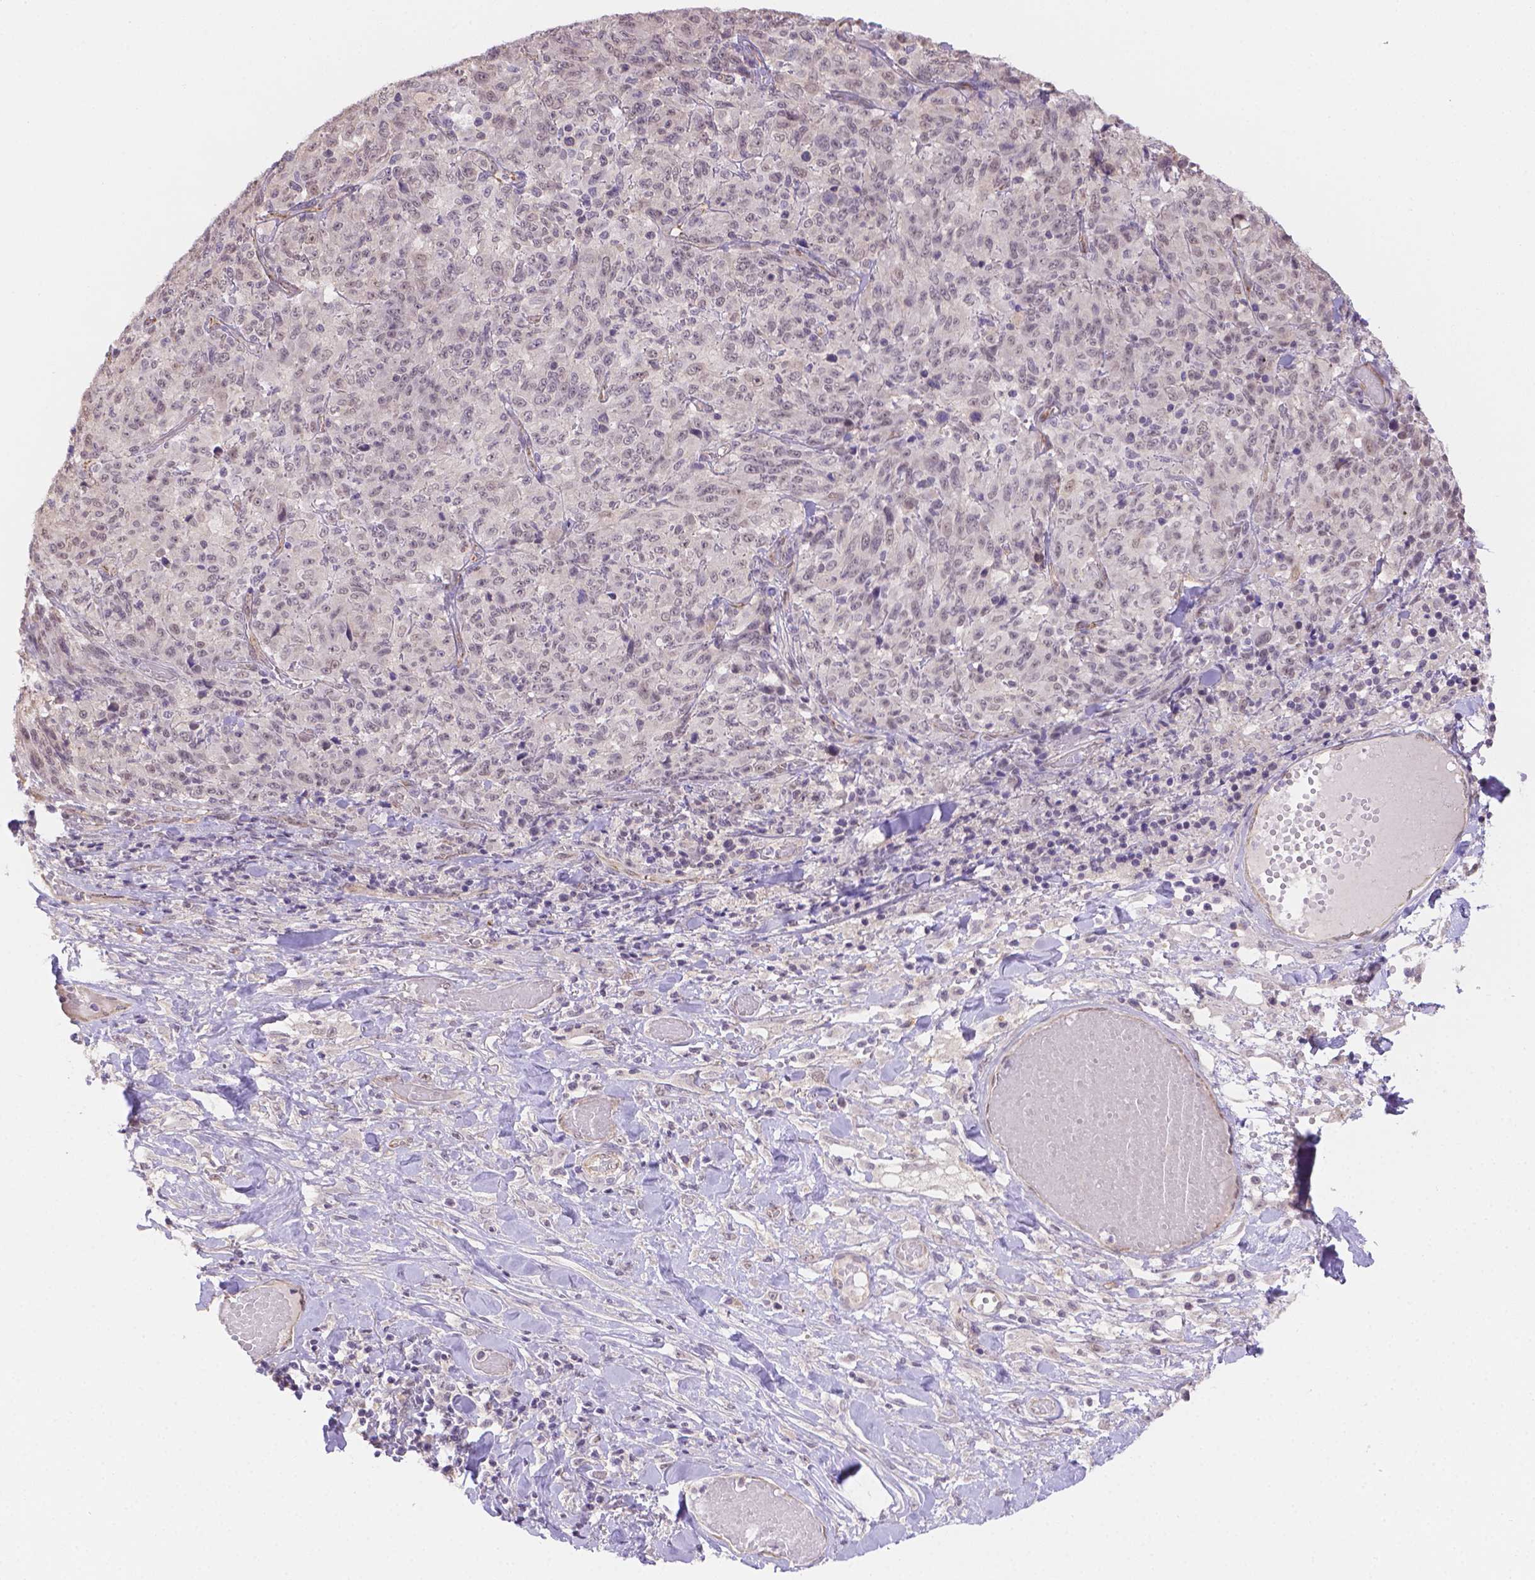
{"staining": {"intensity": "negative", "quantity": "none", "location": "none"}, "tissue": "melanoma", "cell_type": "Tumor cells", "image_type": "cancer", "snomed": [{"axis": "morphology", "description": "Malignant melanoma, NOS"}, {"axis": "topography", "description": "Skin"}], "caption": "Immunohistochemistry image of neoplastic tissue: human malignant melanoma stained with DAB (3,3'-diaminobenzidine) displays no significant protein expression in tumor cells.", "gene": "NXPE2", "patient": {"sex": "female", "age": 91}}